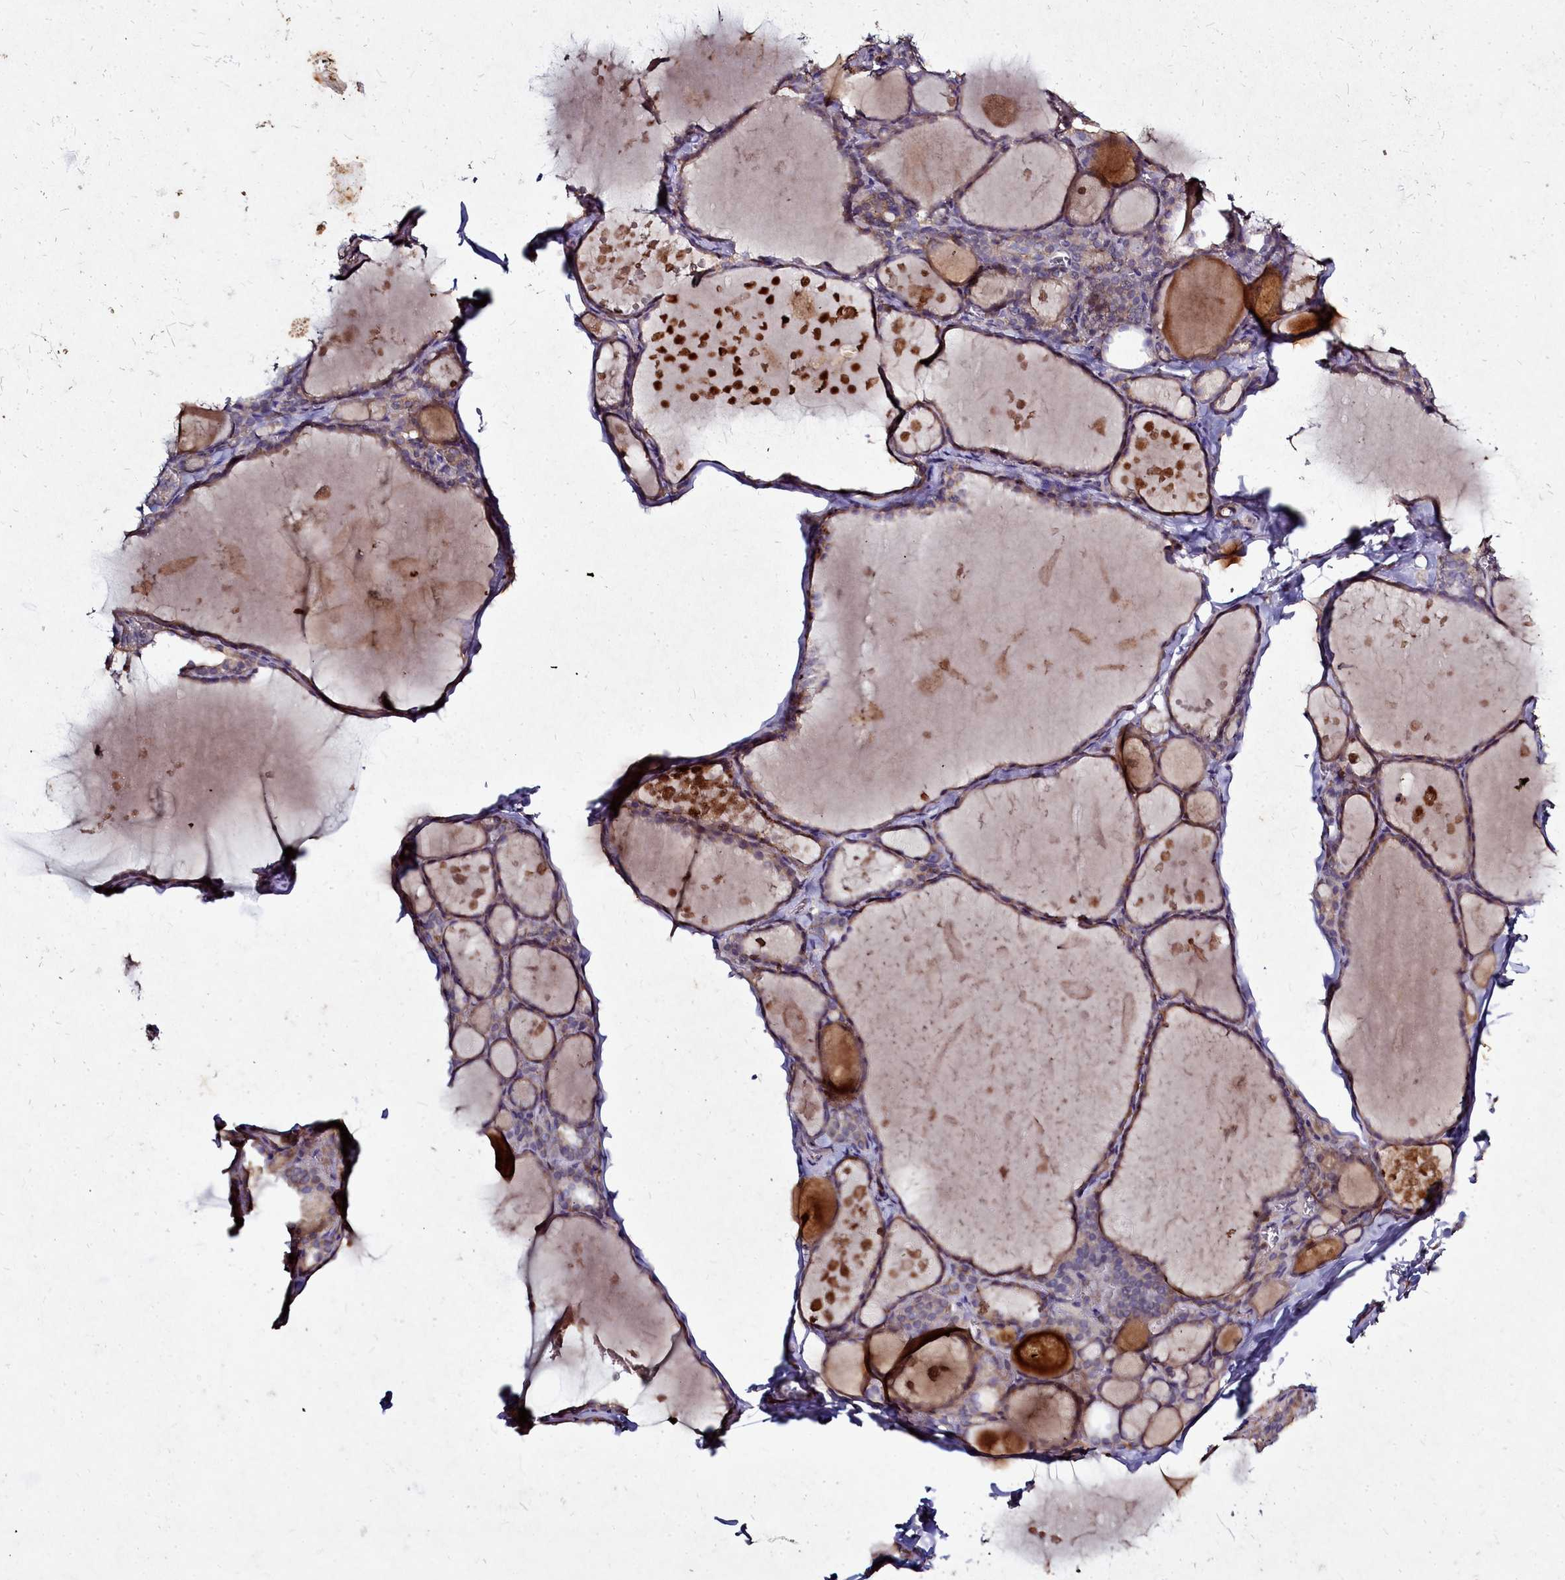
{"staining": {"intensity": "moderate", "quantity": ">75%", "location": "cytoplasmic/membranous"}, "tissue": "thyroid gland", "cell_type": "Glandular cells", "image_type": "normal", "snomed": [{"axis": "morphology", "description": "Normal tissue, NOS"}, {"axis": "topography", "description": "Thyroid gland"}], "caption": "Immunohistochemical staining of normal human thyroid gland shows moderate cytoplasmic/membranous protein staining in about >75% of glandular cells.", "gene": "NCKAP1L", "patient": {"sex": "male", "age": 56}}